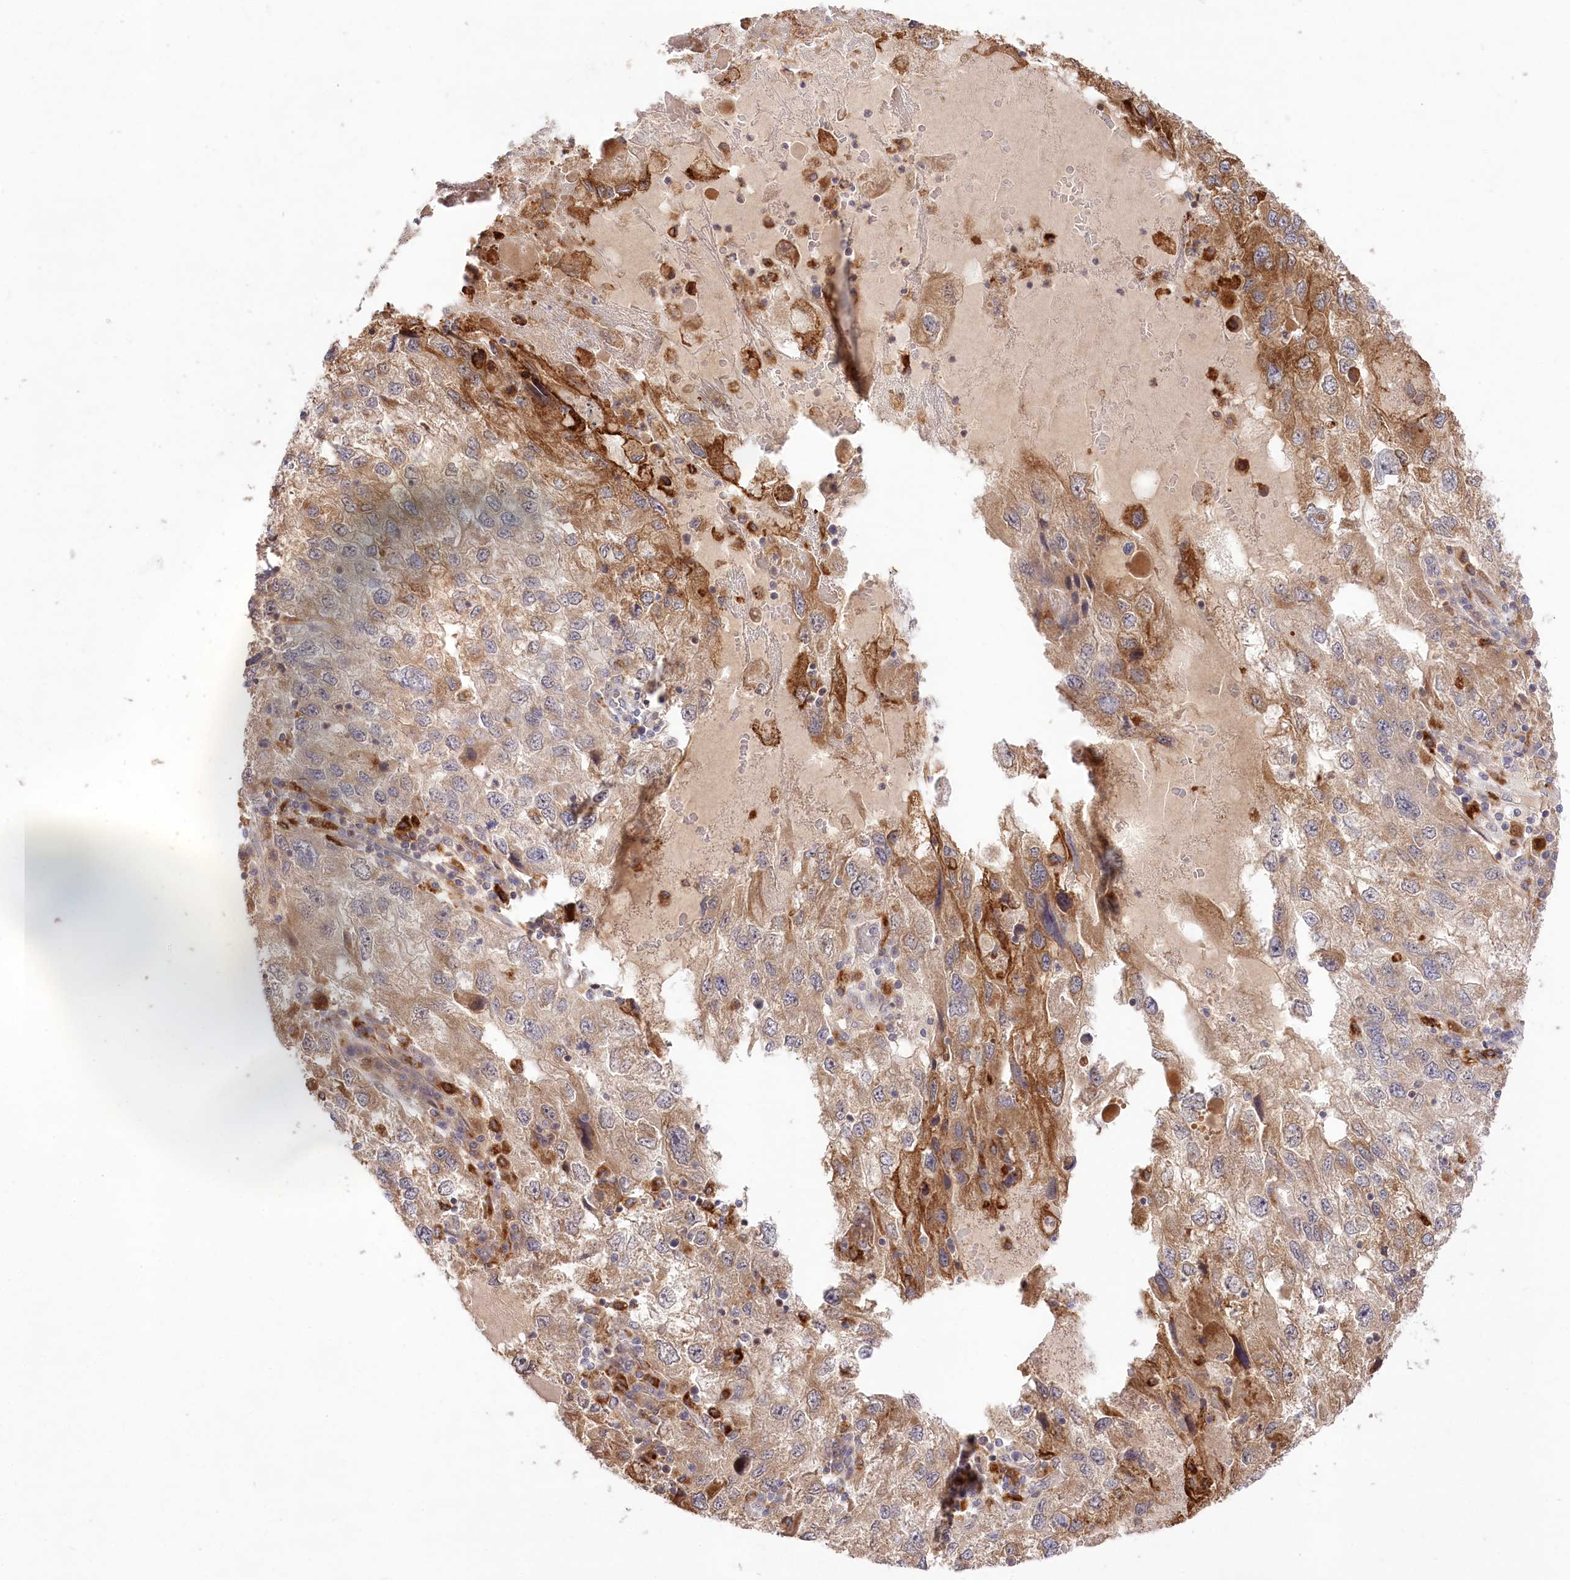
{"staining": {"intensity": "moderate", "quantity": "25%-75%", "location": "cytoplasmic/membranous"}, "tissue": "endometrial cancer", "cell_type": "Tumor cells", "image_type": "cancer", "snomed": [{"axis": "morphology", "description": "Adenocarcinoma, NOS"}, {"axis": "topography", "description": "Endometrium"}], "caption": "The image displays a brown stain indicating the presence of a protein in the cytoplasmic/membranous of tumor cells in endometrial cancer.", "gene": "HELT", "patient": {"sex": "female", "age": 49}}